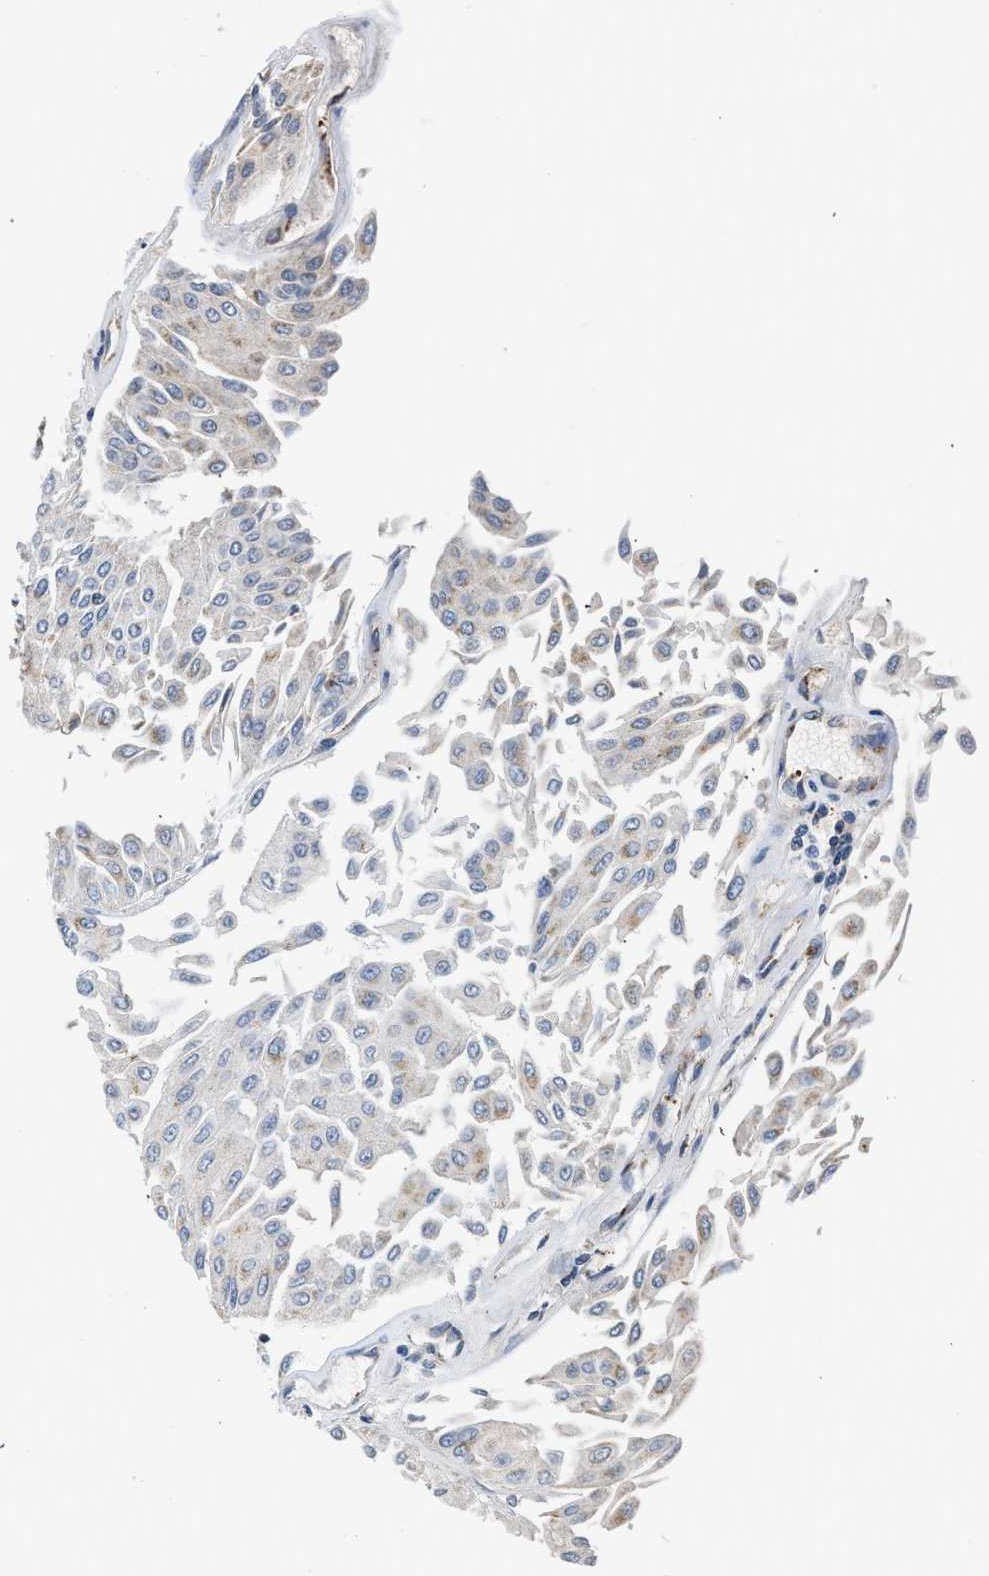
{"staining": {"intensity": "weak", "quantity": "<25%", "location": "cytoplasmic/membranous"}, "tissue": "urothelial cancer", "cell_type": "Tumor cells", "image_type": "cancer", "snomed": [{"axis": "morphology", "description": "Urothelial carcinoma, Low grade"}, {"axis": "topography", "description": "Urinary bladder"}], "caption": "High power microscopy photomicrograph of an IHC histopathology image of urothelial cancer, revealing no significant expression in tumor cells.", "gene": "PIM1", "patient": {"sex": "female", "age": 60}}